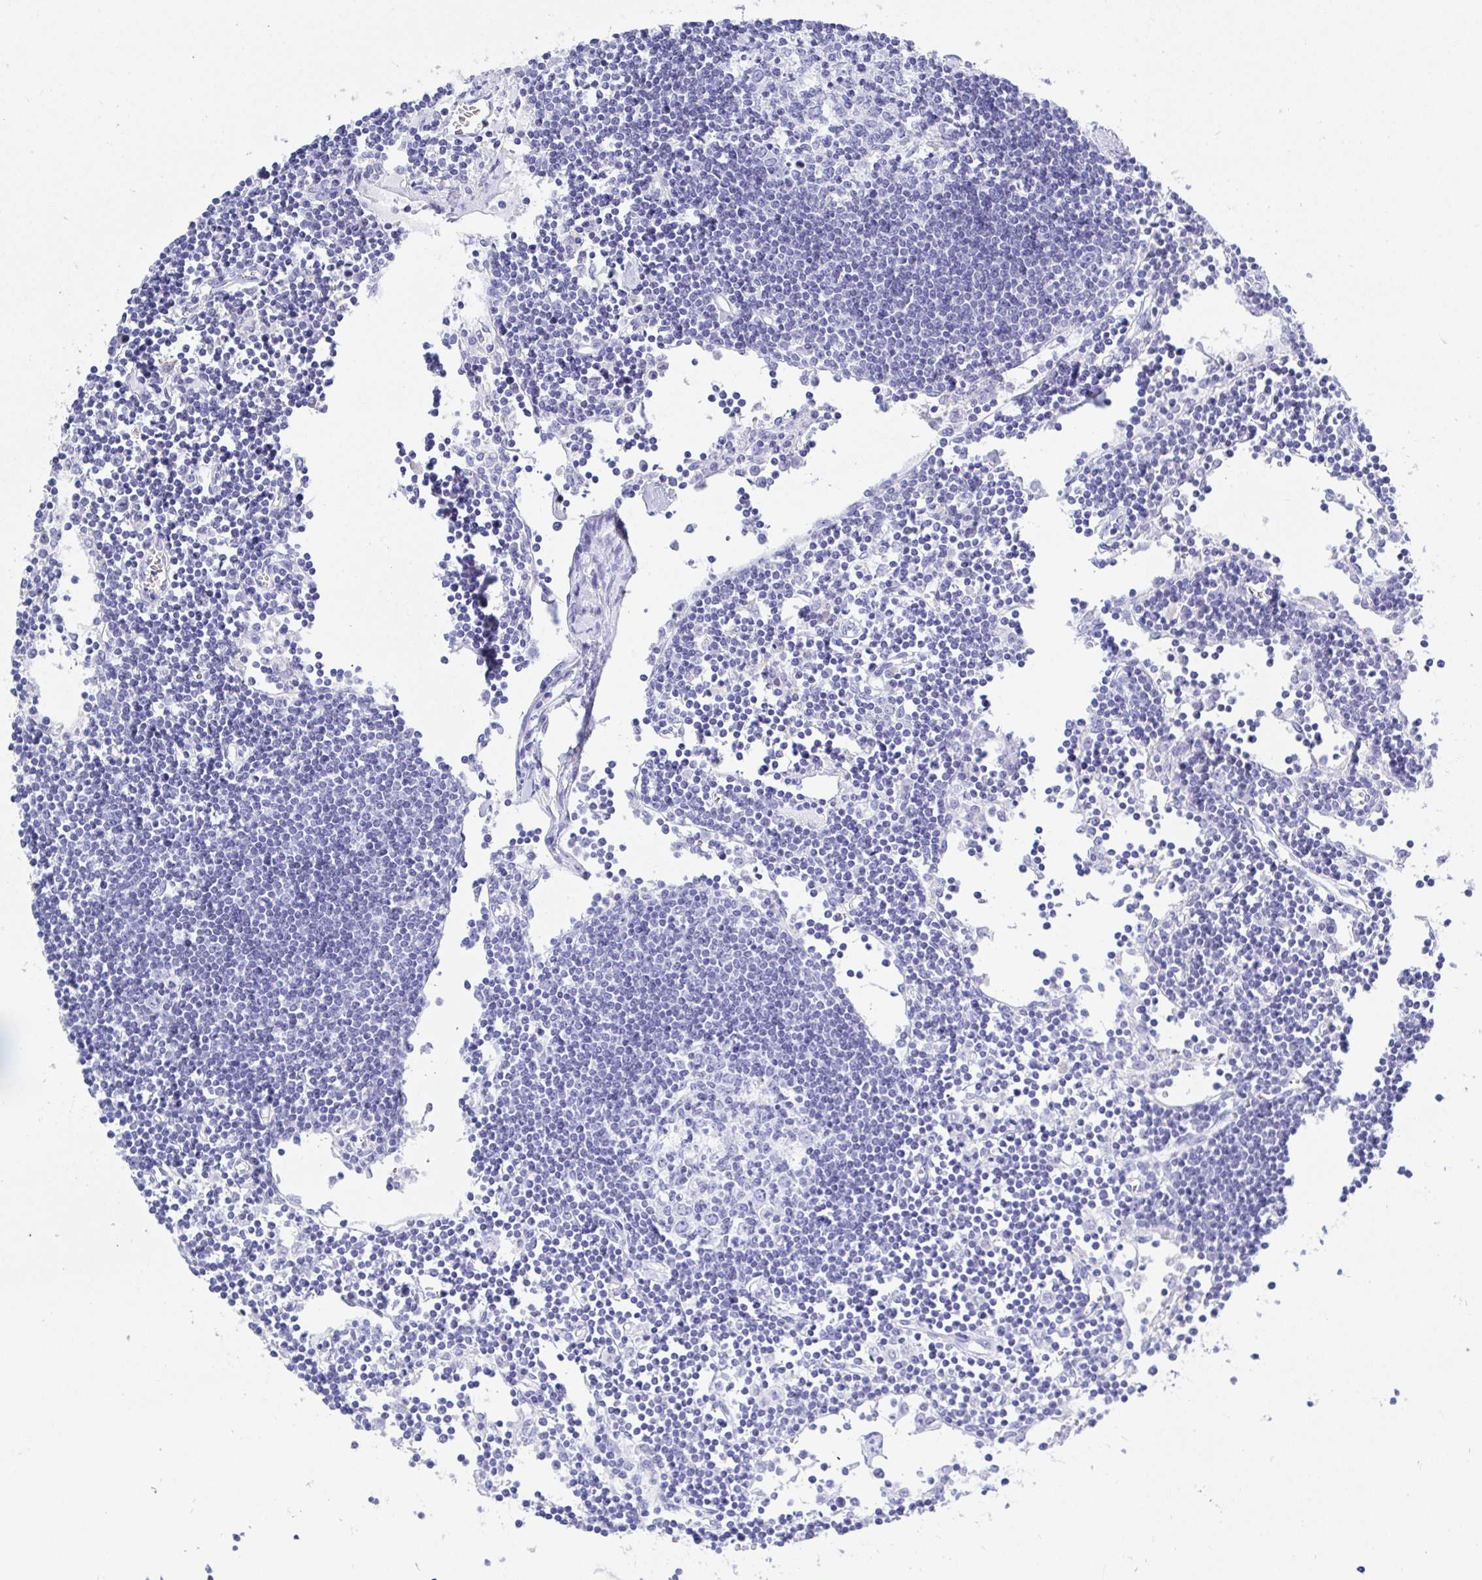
{"staining": {"intensity": "negative", "quantity": "none", "location": "none"}, "tissue": "lymph node", "cell_type": "Germinal center cells", "image_type": "normal", "snomed": [{"axis": "morphology", "description": "Normal tissue, NOS"}, {"axis": "topography", "description": "Lymph node"}], "caption": "The immunohistochemistry (IHC) histopathology image has no significant positivity in germinal center cells of lymph node. Brightfield microscopy of immunohistochemistry stained with DAB (brown) and hematoxylin (blue), captured at high magnification.", "gene": "FRMD3", "patient": {"sex": "female", "age": 65}}